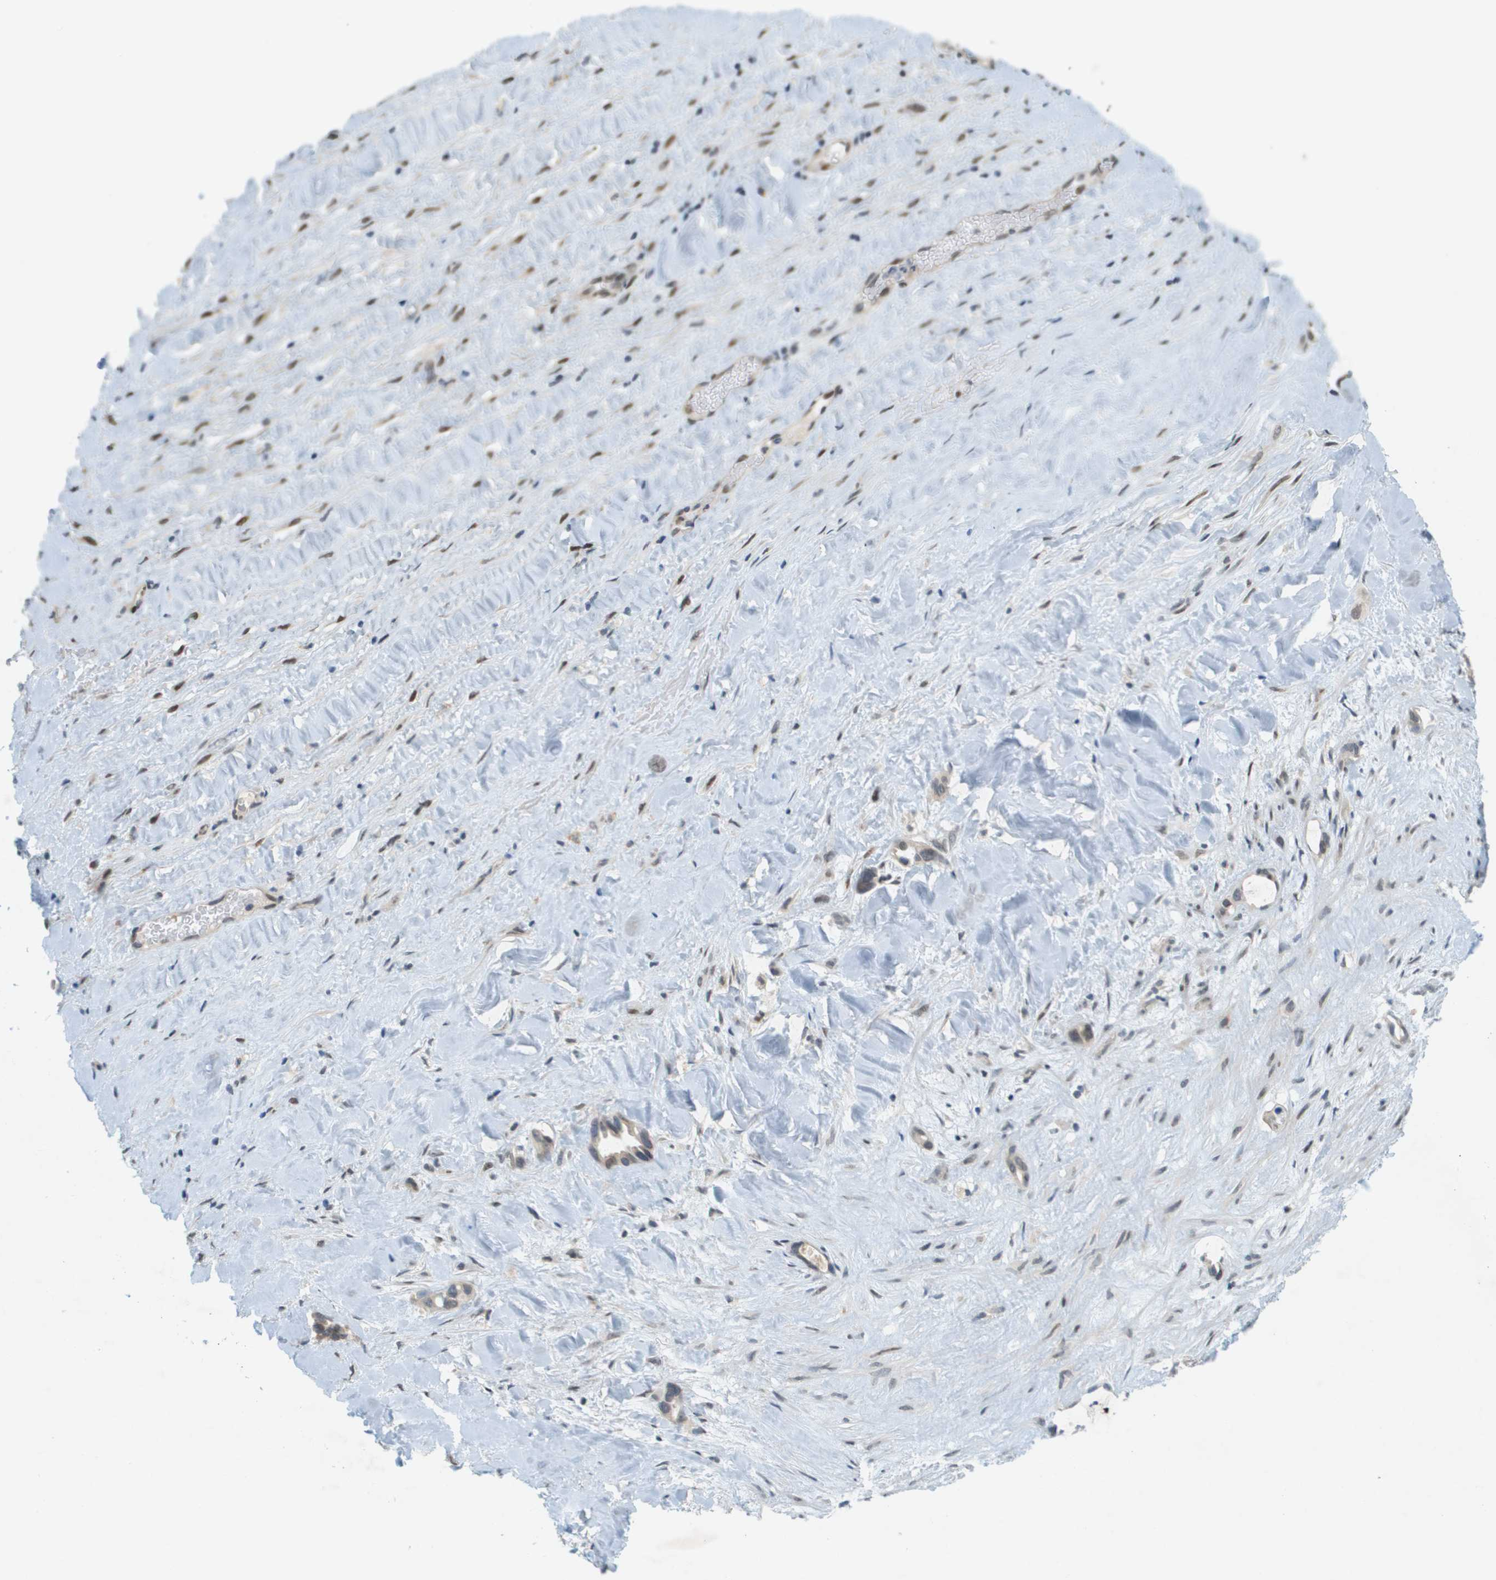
{"staining": {"intensity": "weak", "quantity": ">75%", "location": "cytoplasmic/membranous,nuclear"}, "tissue": "liver cancer", "cell_type": "Tumor cells", "image_type": "cancer", "snomed": [{"axis": "morphology", "description": "Cholangiocarcinoma"}, {"axis": "topography", "description": "Liver"}], "caption": "Weak cytoplasmic/membranous and nuclear protein positivity is present in about >75% of tumor cells in liver cholangiocarcinoma.", "gene": "CACNB4", "patient": {"sex": "female", "age": 65}}